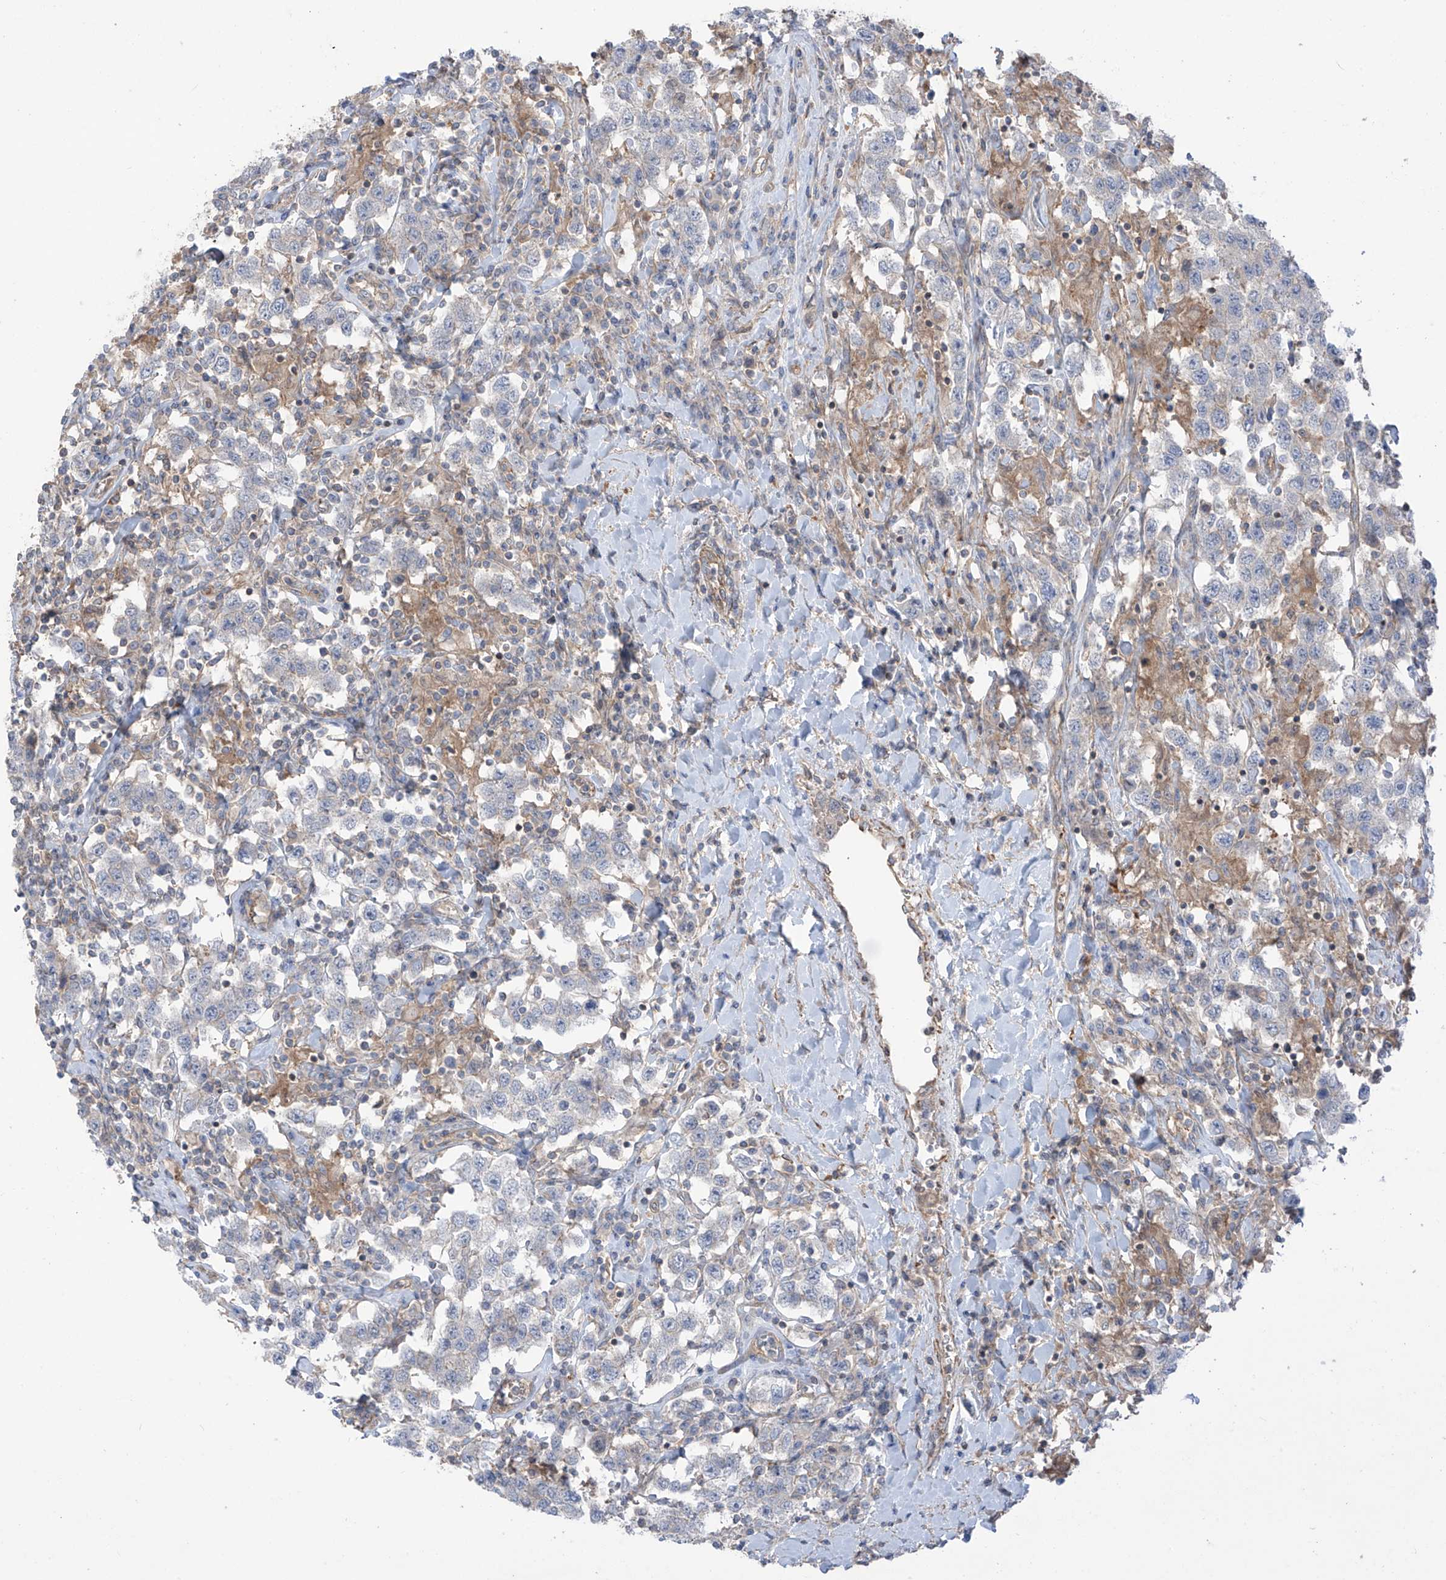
{"staining": {"intensity": "negative", "quantity": "none", "location": "none"}, "tissue": "testis cancer", "cell_type": "Tumor cells", "image_type": "cancer", "snomed": [{"axis": "morphology", "description": "Seminoma, NOS"}, {"axis": "topography", "description": "Testis"}], "caption": "High power microscopy photomicrograph of an immunohistochemistry (IHC) image of seminoma (testis), revealing no significant staining in tumor cells. Nuclei are stained in blue.", "gene": "TRMU", "patient": {"sex": "male", "age": 41}}